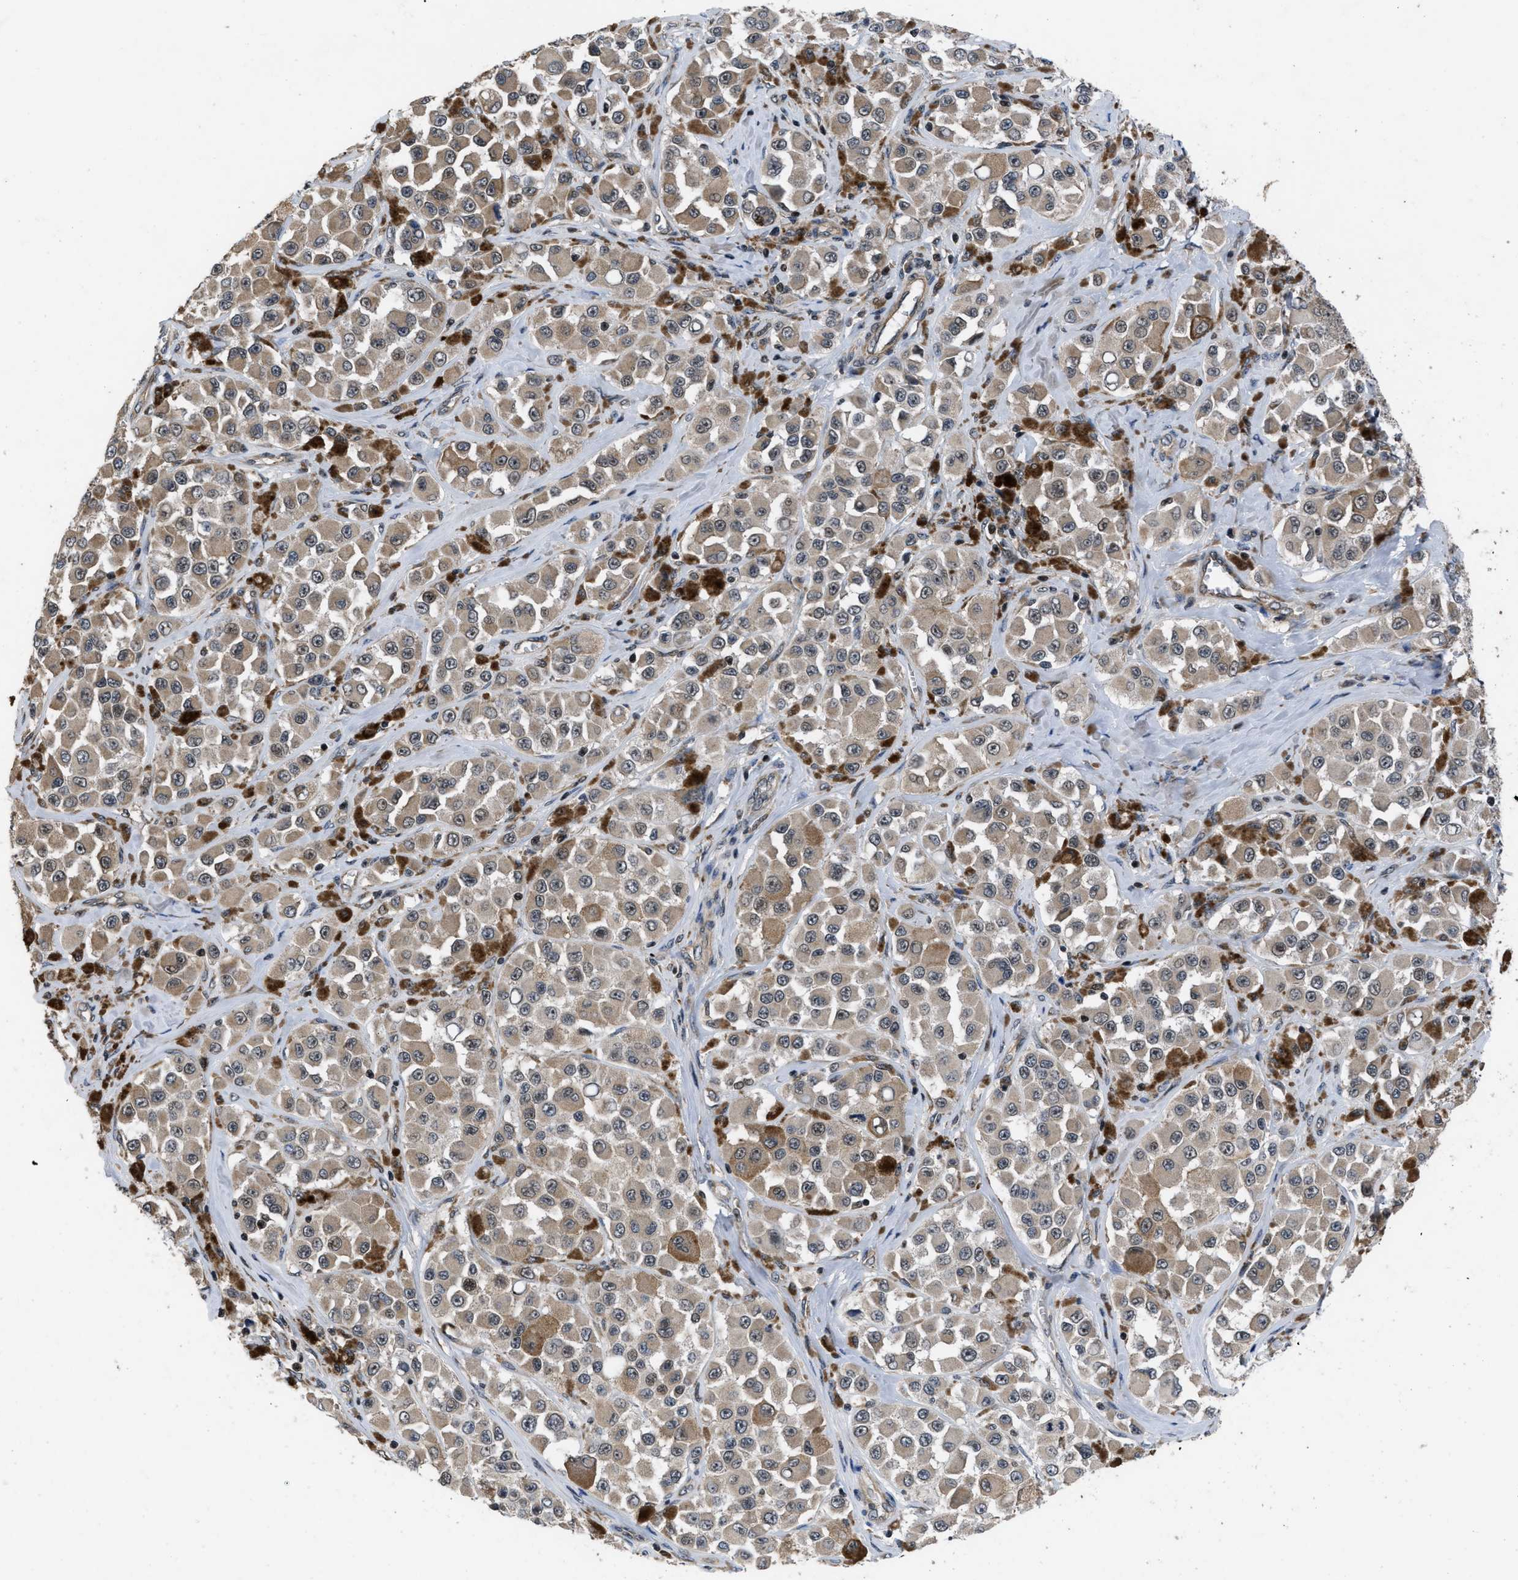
{"staining": {"intensity": "weak", "quantity": ">75%", "location": "cytoplasmic/membranous"}, "tissue": "melanoma", "cell_type": "Tumor cells", "image_type": "cancer", "snomed": [{"axis": "morphology", "description": "Malignant melanoma, NOS"}, {"axis": "topography", "description": "Skin"}], "caption": "Weak cytoplasmic/membranous protein positivity is present in about >75% of tumor cells in melanoma.", "gene": "DNAJC14", "patient": {"sex": "male", "age": 84}}